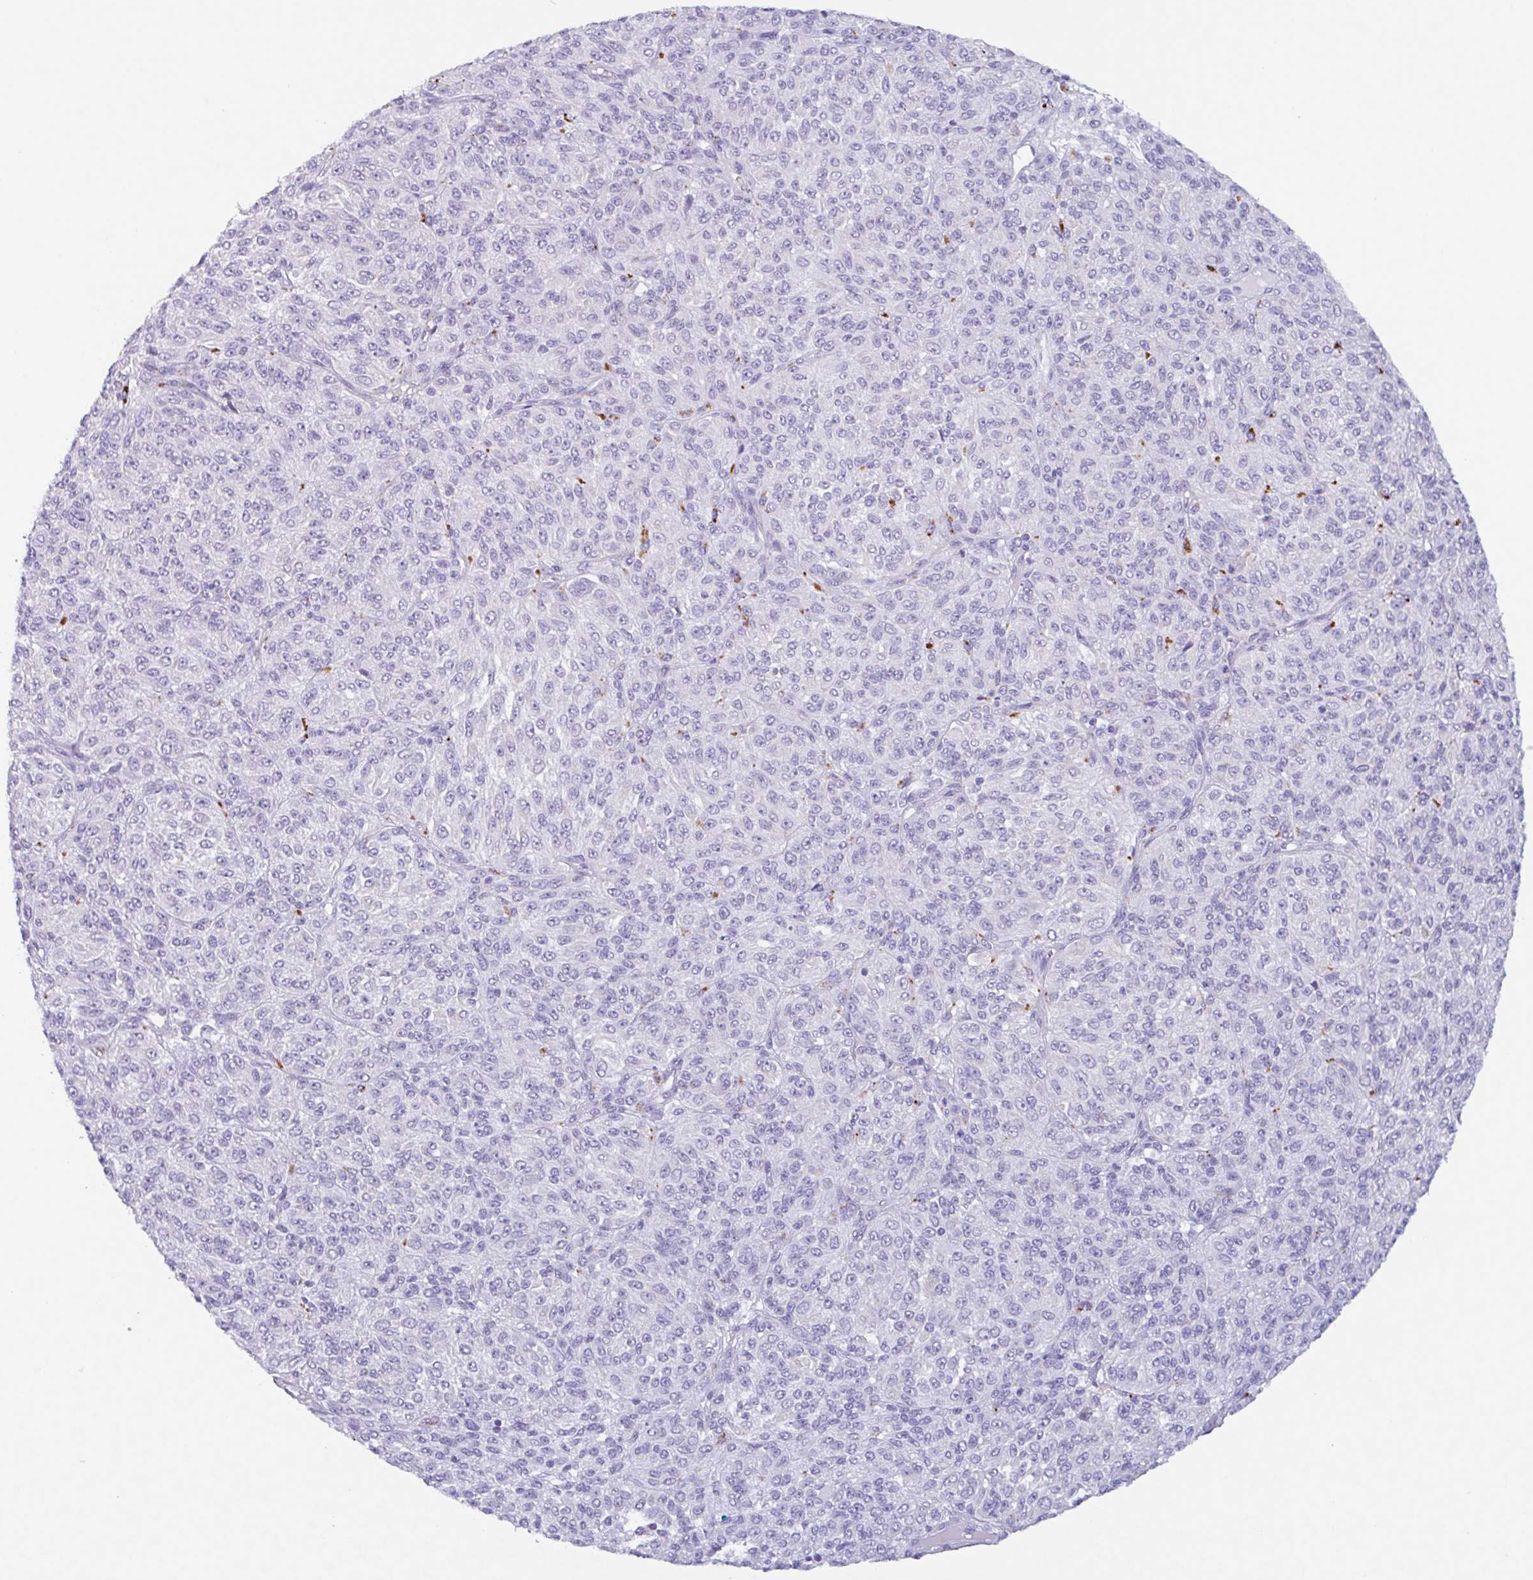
{"staining": {"intensity": "negative", "quantity": "none", "location": "none"}, "tissue": "melanoma", "cell_type": "Tumor cells", "image_type": "cancer", "snomed": [{"axis": "morphology", "description": "Malignant melanoma, Metastatic site"}, {"axis": "topography", "description": "Brain"}], "caption": "The IHC micrograph has no significant expression in tumor cells of melanoma tissue.", "gene": "DTWD2", "patient": {"sex": "female", "age": 56}}